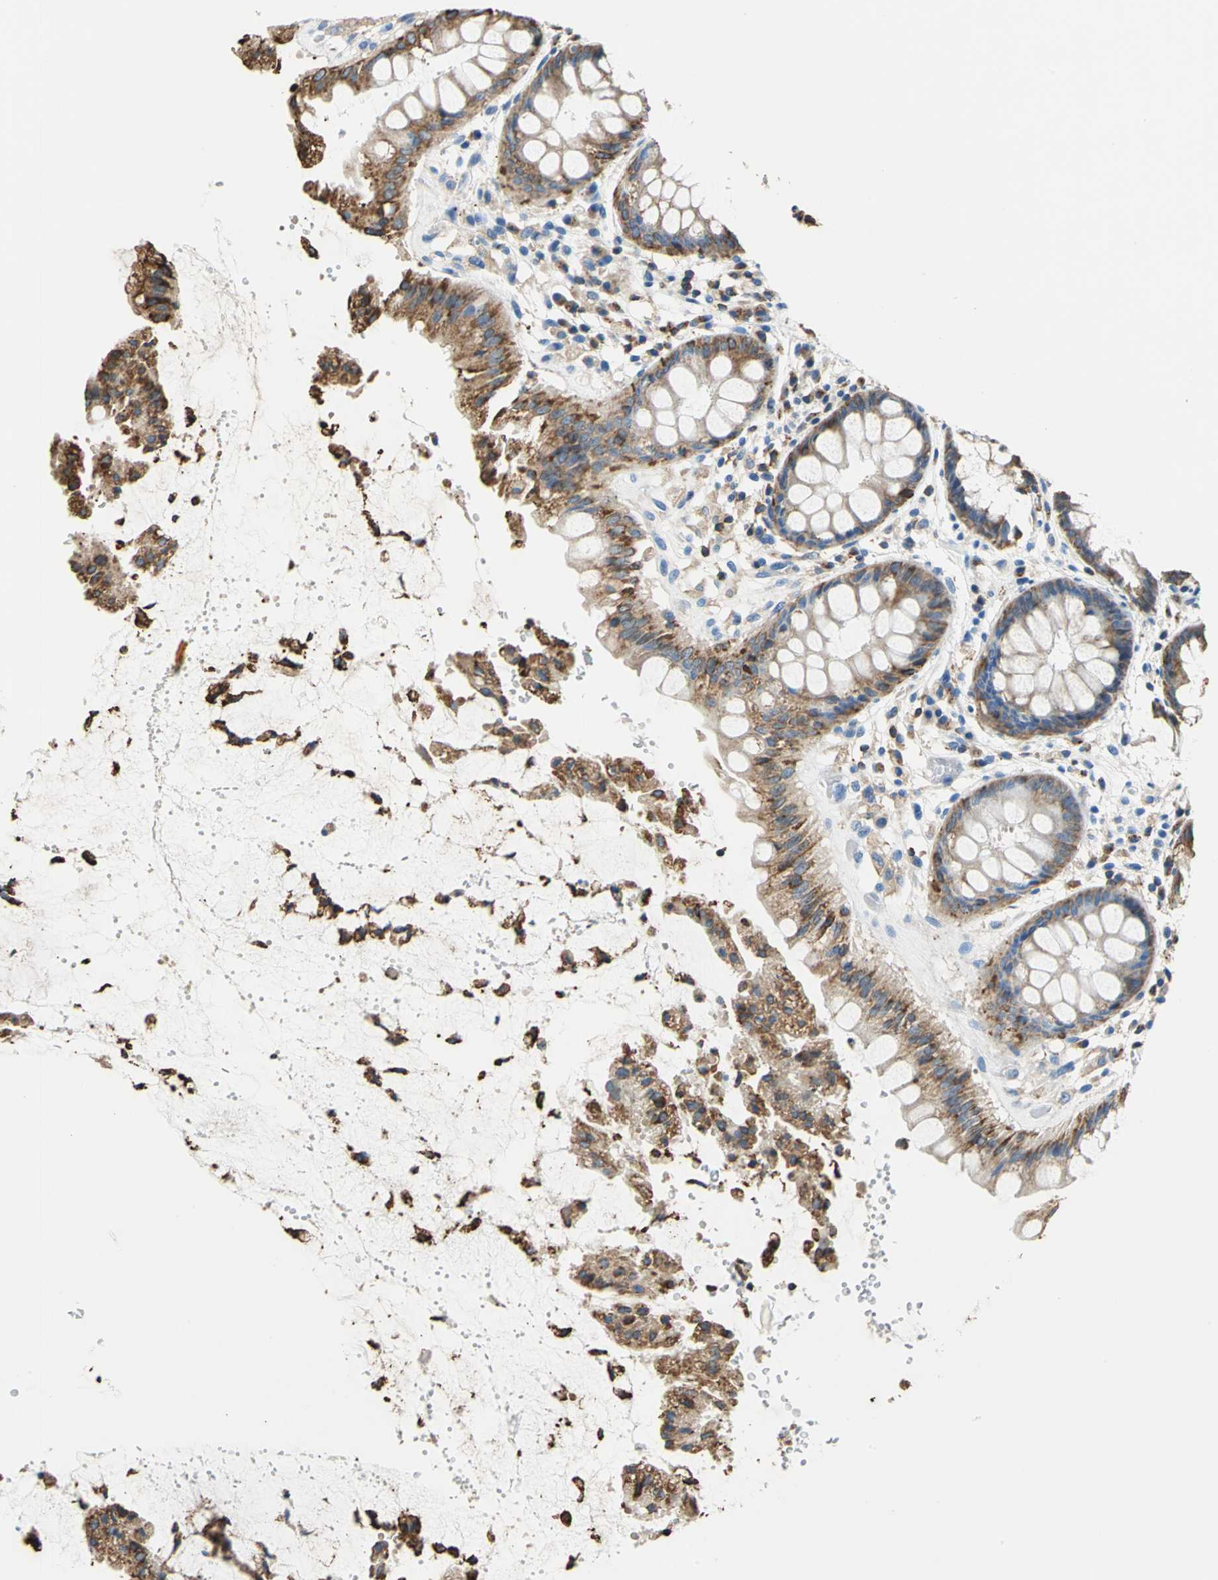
{"staining": {"intensity": "moderate", "quantity": ">75%", "location": "cytoplasmic/membranous"}, "tissue": "rectum", "cell_type": "Glandular cells", "image_type": "normal", "snomed": [{"axis": "morphology", "description": "Normal tissue, NOS"}, {"axis": "topography", "description": "Rectum"}], "caption": "Human rectum stained for a protein (brown) reveals moderate cytoplasmic/membranous positive positivity in about >75% of glandular cells.", "gene": "SEPTIN11", "patient": {"sex": "female", "age": 46}}